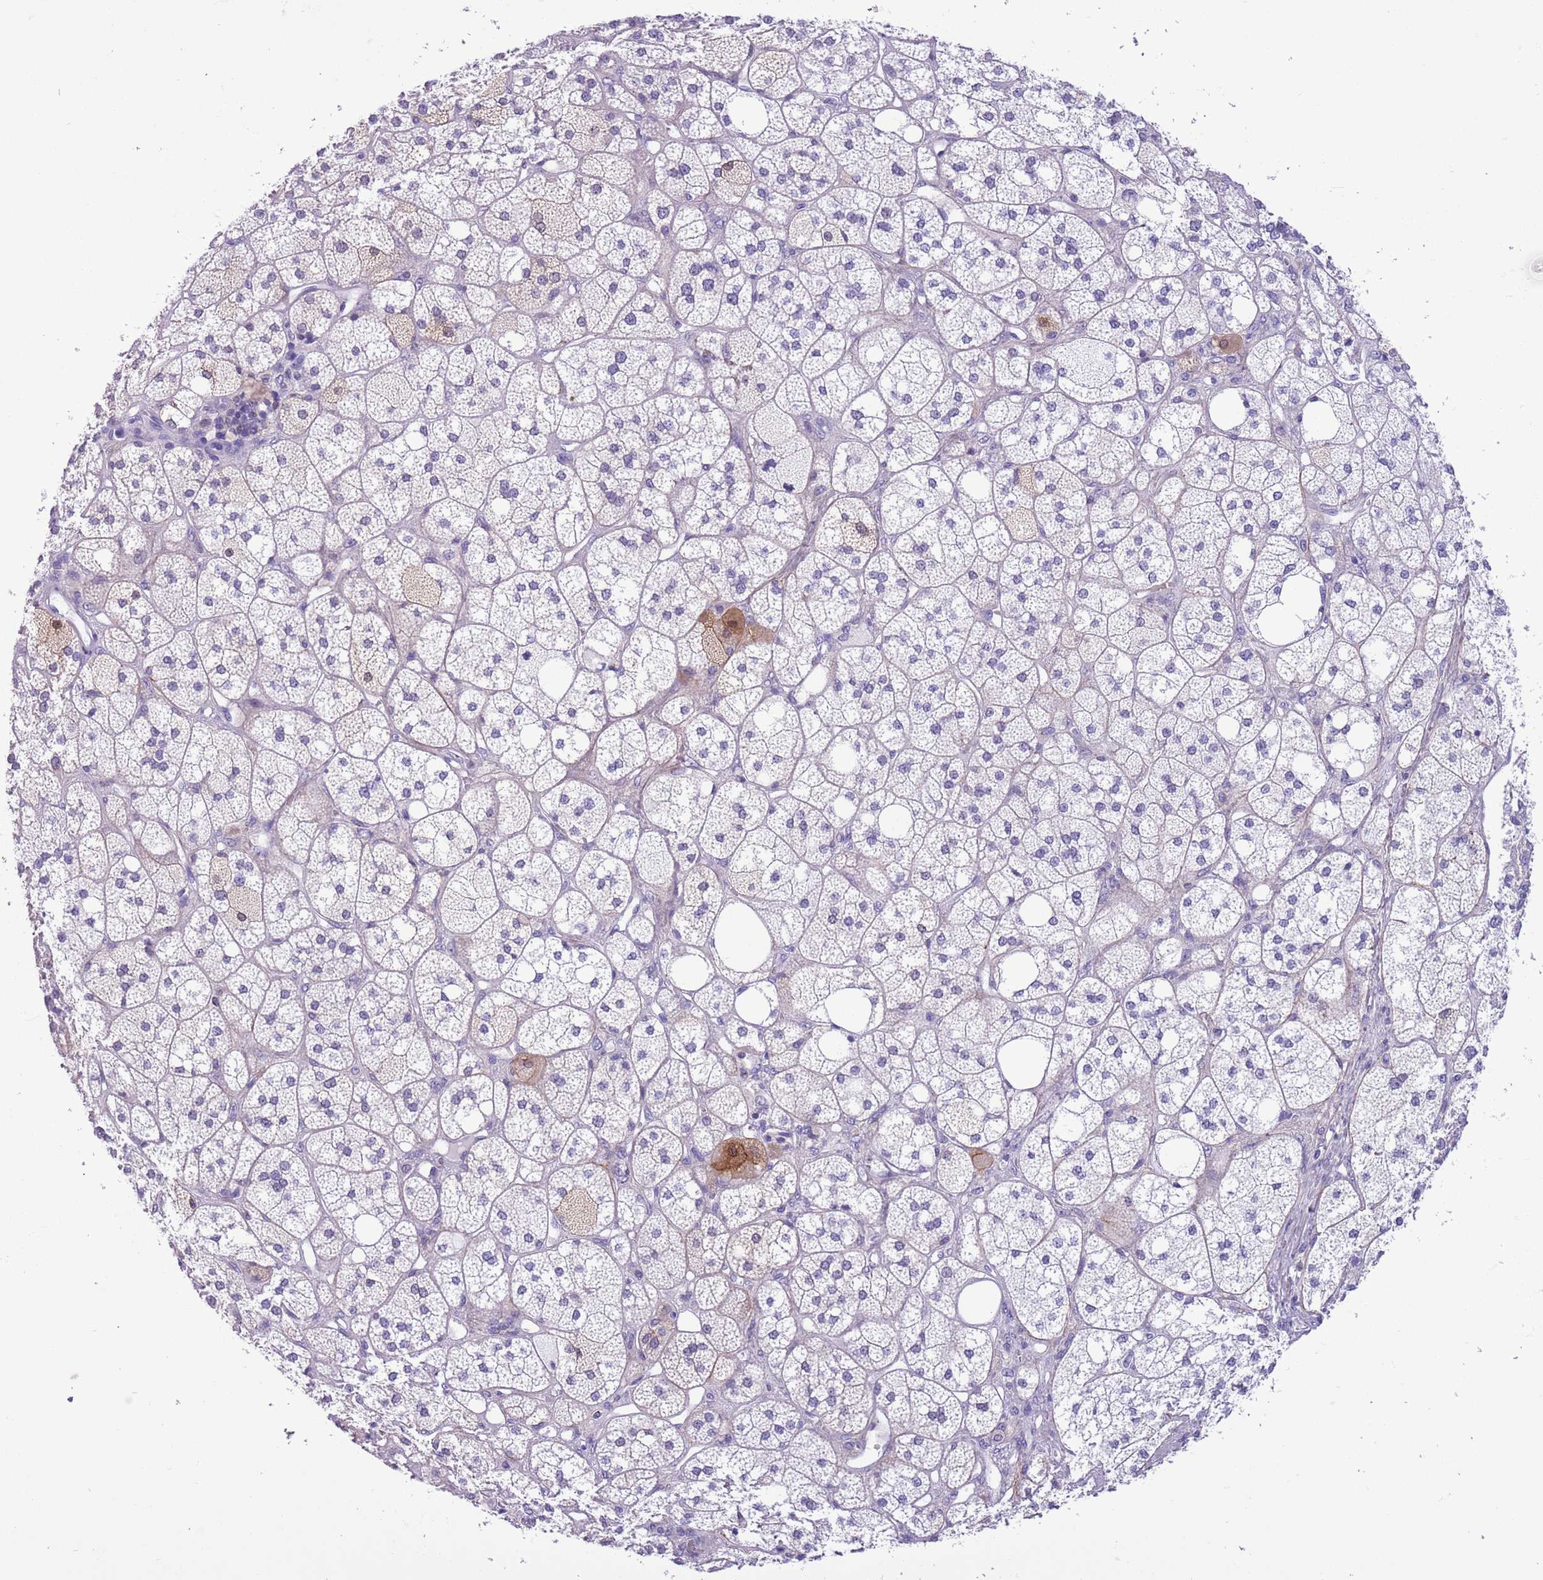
{"staining": {"intensity": "moderate", "quantity": "<25%", "location": "cytoplasmic/membranous"}, "tissue": "adrenal gland", "cell_type": "Glandular cells", "image_type": "normal", "snomed": [{"axis": "morphology", "description": "Normal tissue, NOS"}, {"axis": "topography", "description": "Adrenal gland"}], "caption": "Brown immunohistochemical staining in unremarkable human adrenal gland displays moderate cytoplasmic/membranous staining in approximately <25% of glandular cells.", "gene": "PFKFB2", "patient": {"sex": "male", "age": 61}}